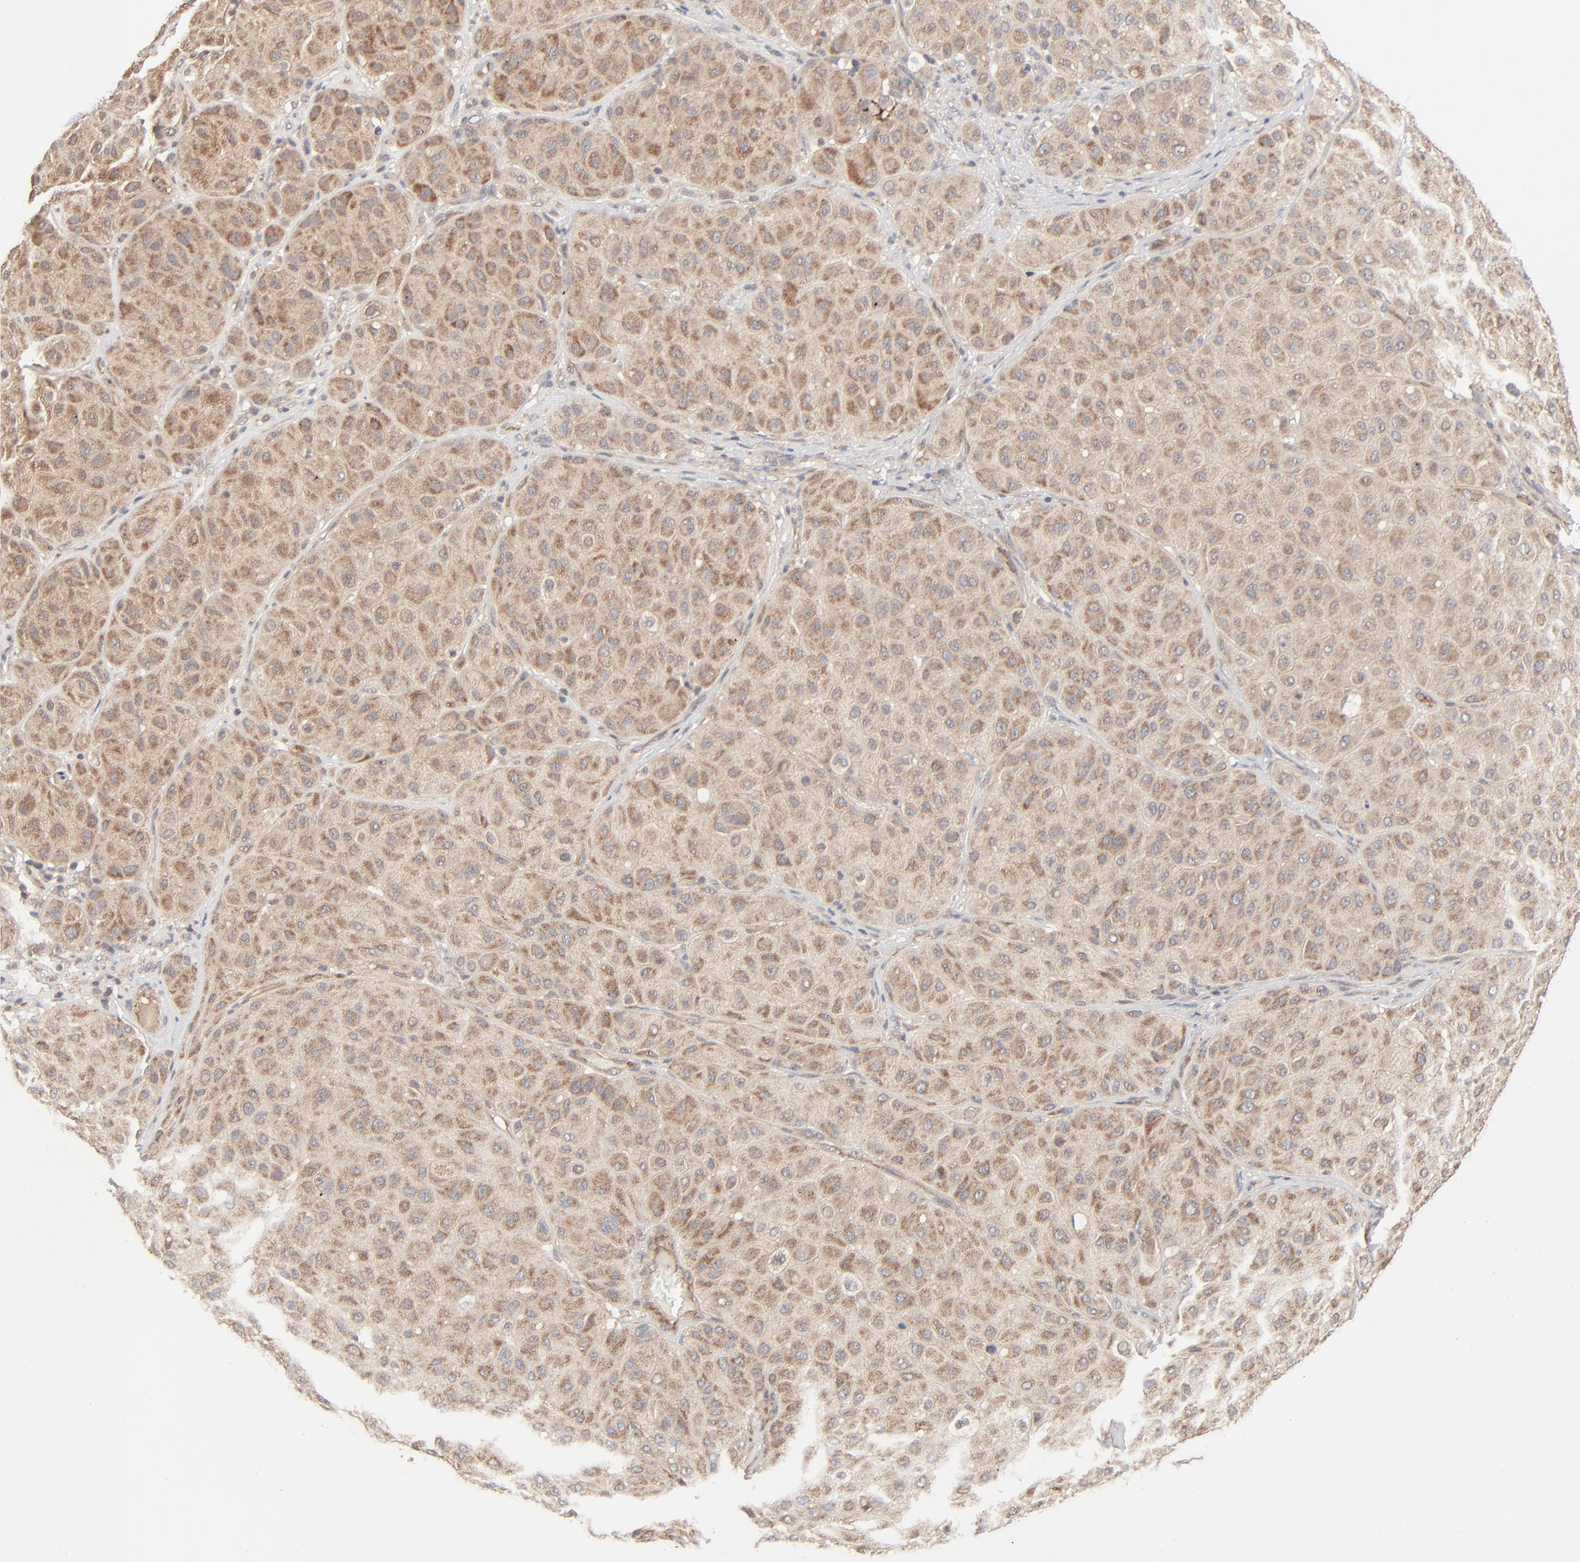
{"staining": {"intensity": "moderate", "quantity": ">75%", "location": "cytoplasmic/membranous"}, "tissue": "melanoma", "cell_type": "Tumor cells", "image_type": "cancer", "snomed": [{"axis": "morphology", "description": "Normal tissue, NOS"}, {"axis": "morphology", "description": "Malignant melanoma, Metastatic site"}, {"axis": "topography", "description": "Skin"}], "caption": "Immunohistochemical staining of melanoma reveals medium levels of moderate cytoplasmic/membranous protein staining in approximately >75% of tumor cells.", "gene": "ABLIM3", "patient": {"sex": "male", "age": 41}}